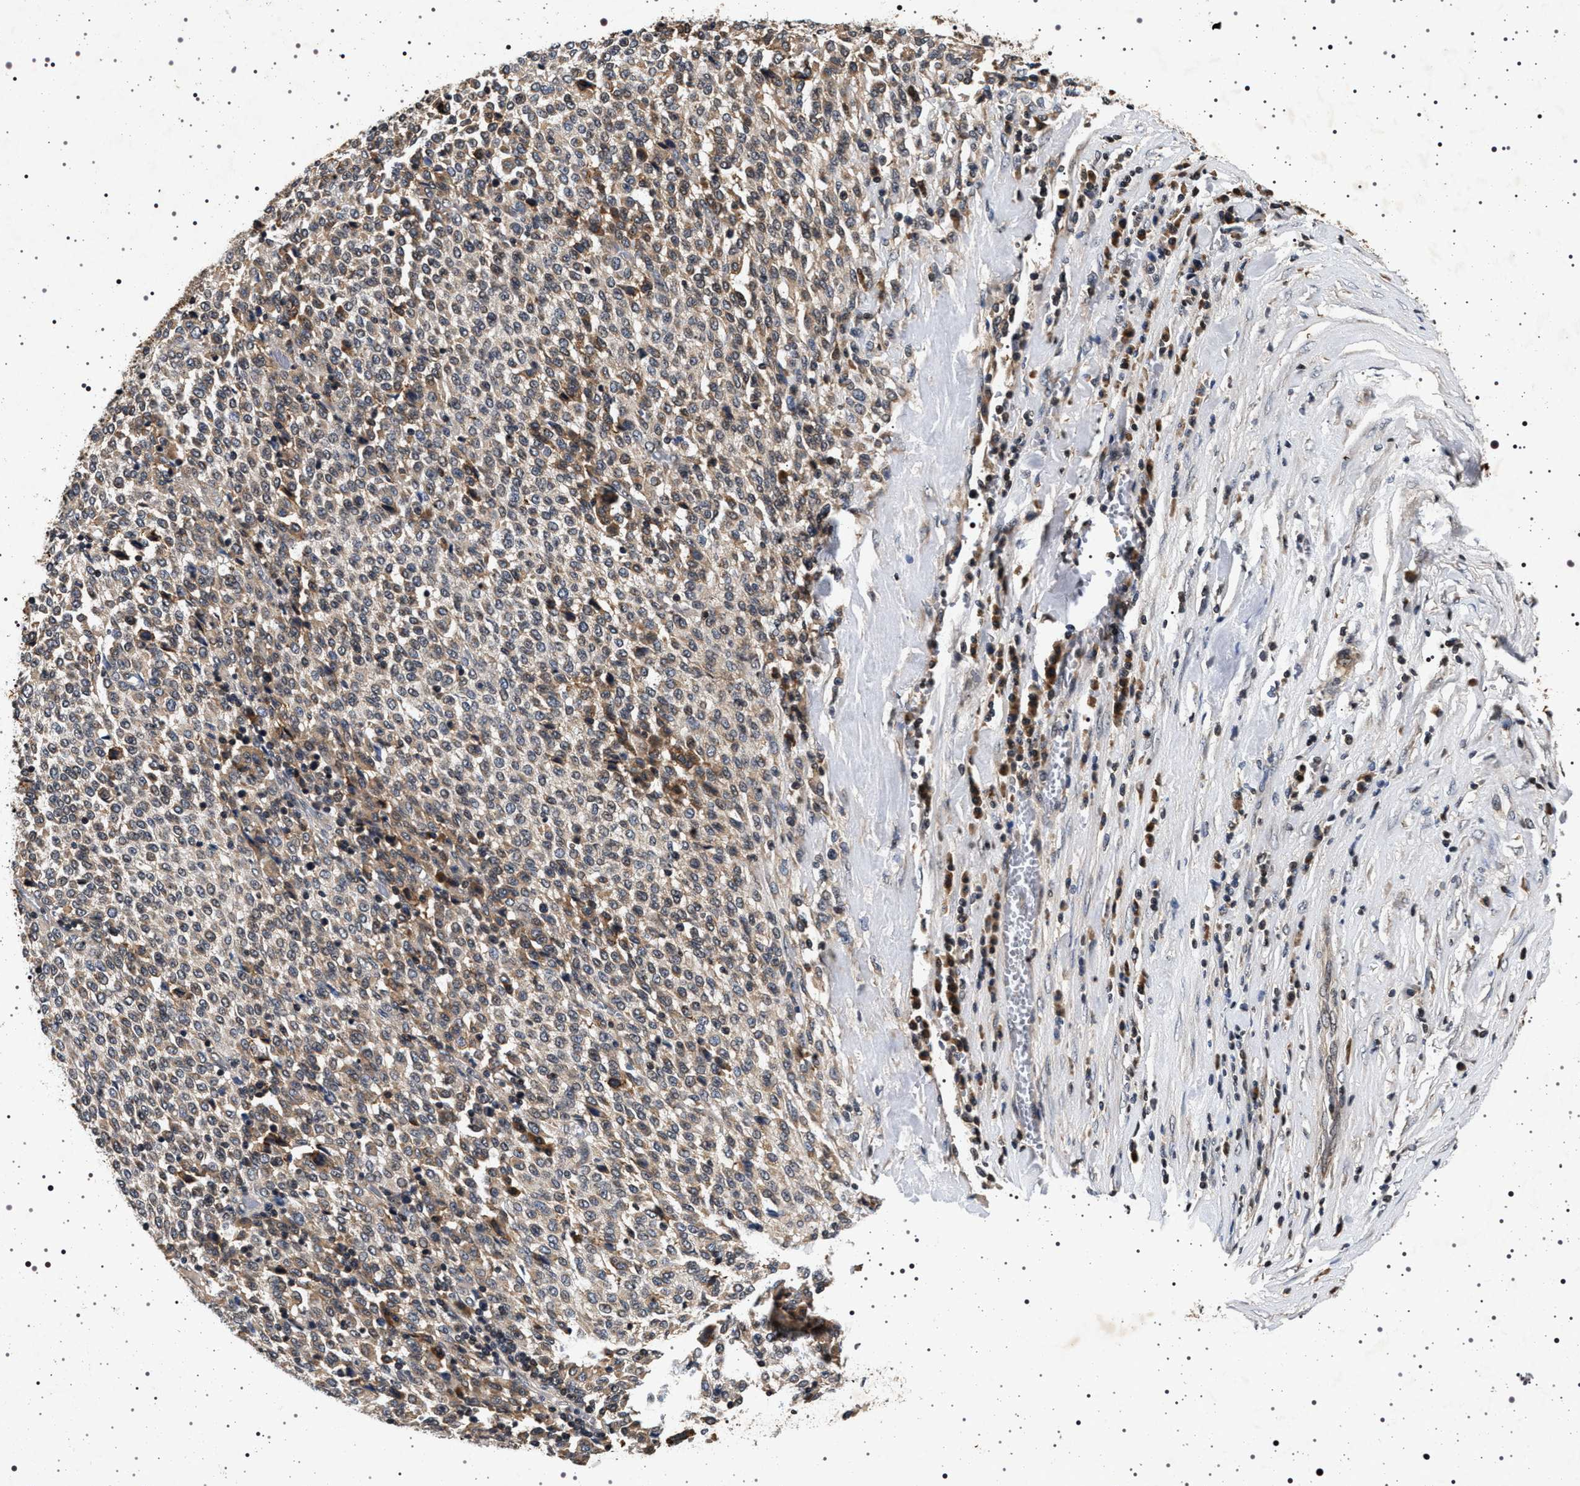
{"staining": {"intensity": "moderate", "quantity": "25%-75%", "location": "cytoplasmic/membranous"}, "tissue": "melanoma", "cell_type": "Tumor cells", "image_type": "cancer", "snomed": [{"axis": "morphology", "description": "Malignant melanoma, Metastatic site"}, {"axis": "topography", "description": "Pancreas"}], "caption": "IHC photomicrograph of melanoma stained for a protein (brown), which reveals medium levels of moderate cytoplasmic/membranous staining in about 25%-75% of tumor cells.", "gene": "CDKN1B", "patient": {"sex": "female", "age": 30}}